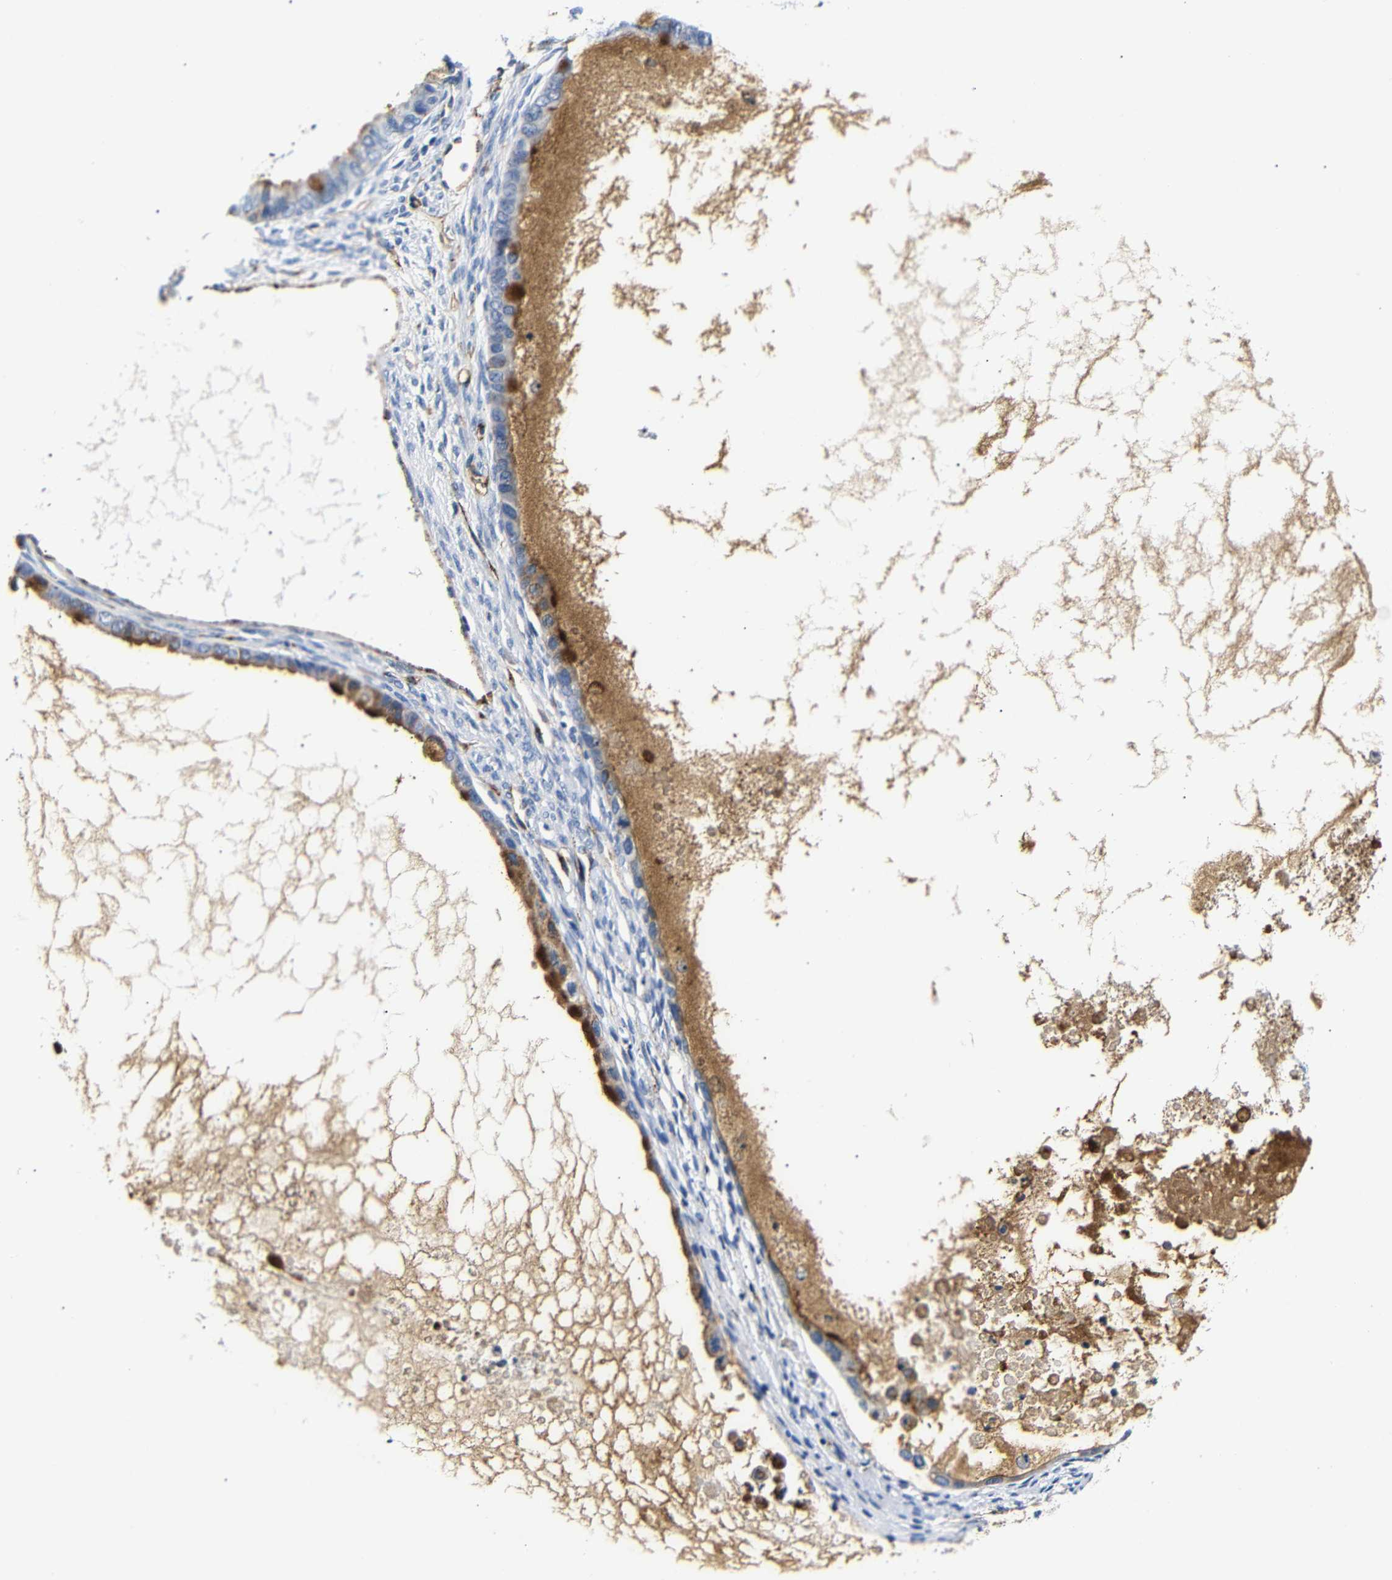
{"staining": {"intensity": "moderate", "quantity": "25%-75%", "location": "cytoplasmic/membranous"}, "tissue": "ovarian cancer", "cell_type": "Tumor cells", "image_type": "cancer", "snomed": [{"axis": "morphology", "description": "Cystadenocarcinoma, mucinous, NOS"}, {"axis": "topography", "description": "Ovary"}], "caption": "Tumor cells reveal moderate cytoplasmic/membranous positivity in approximately 25%-75% of cells in ovarian mucinous cystadenocarcinoma. (DAB = brown stain, brightfield microscopy at high magnification).", "gene": "MUC4", "patient": {"sex": "female", "age": 80}}